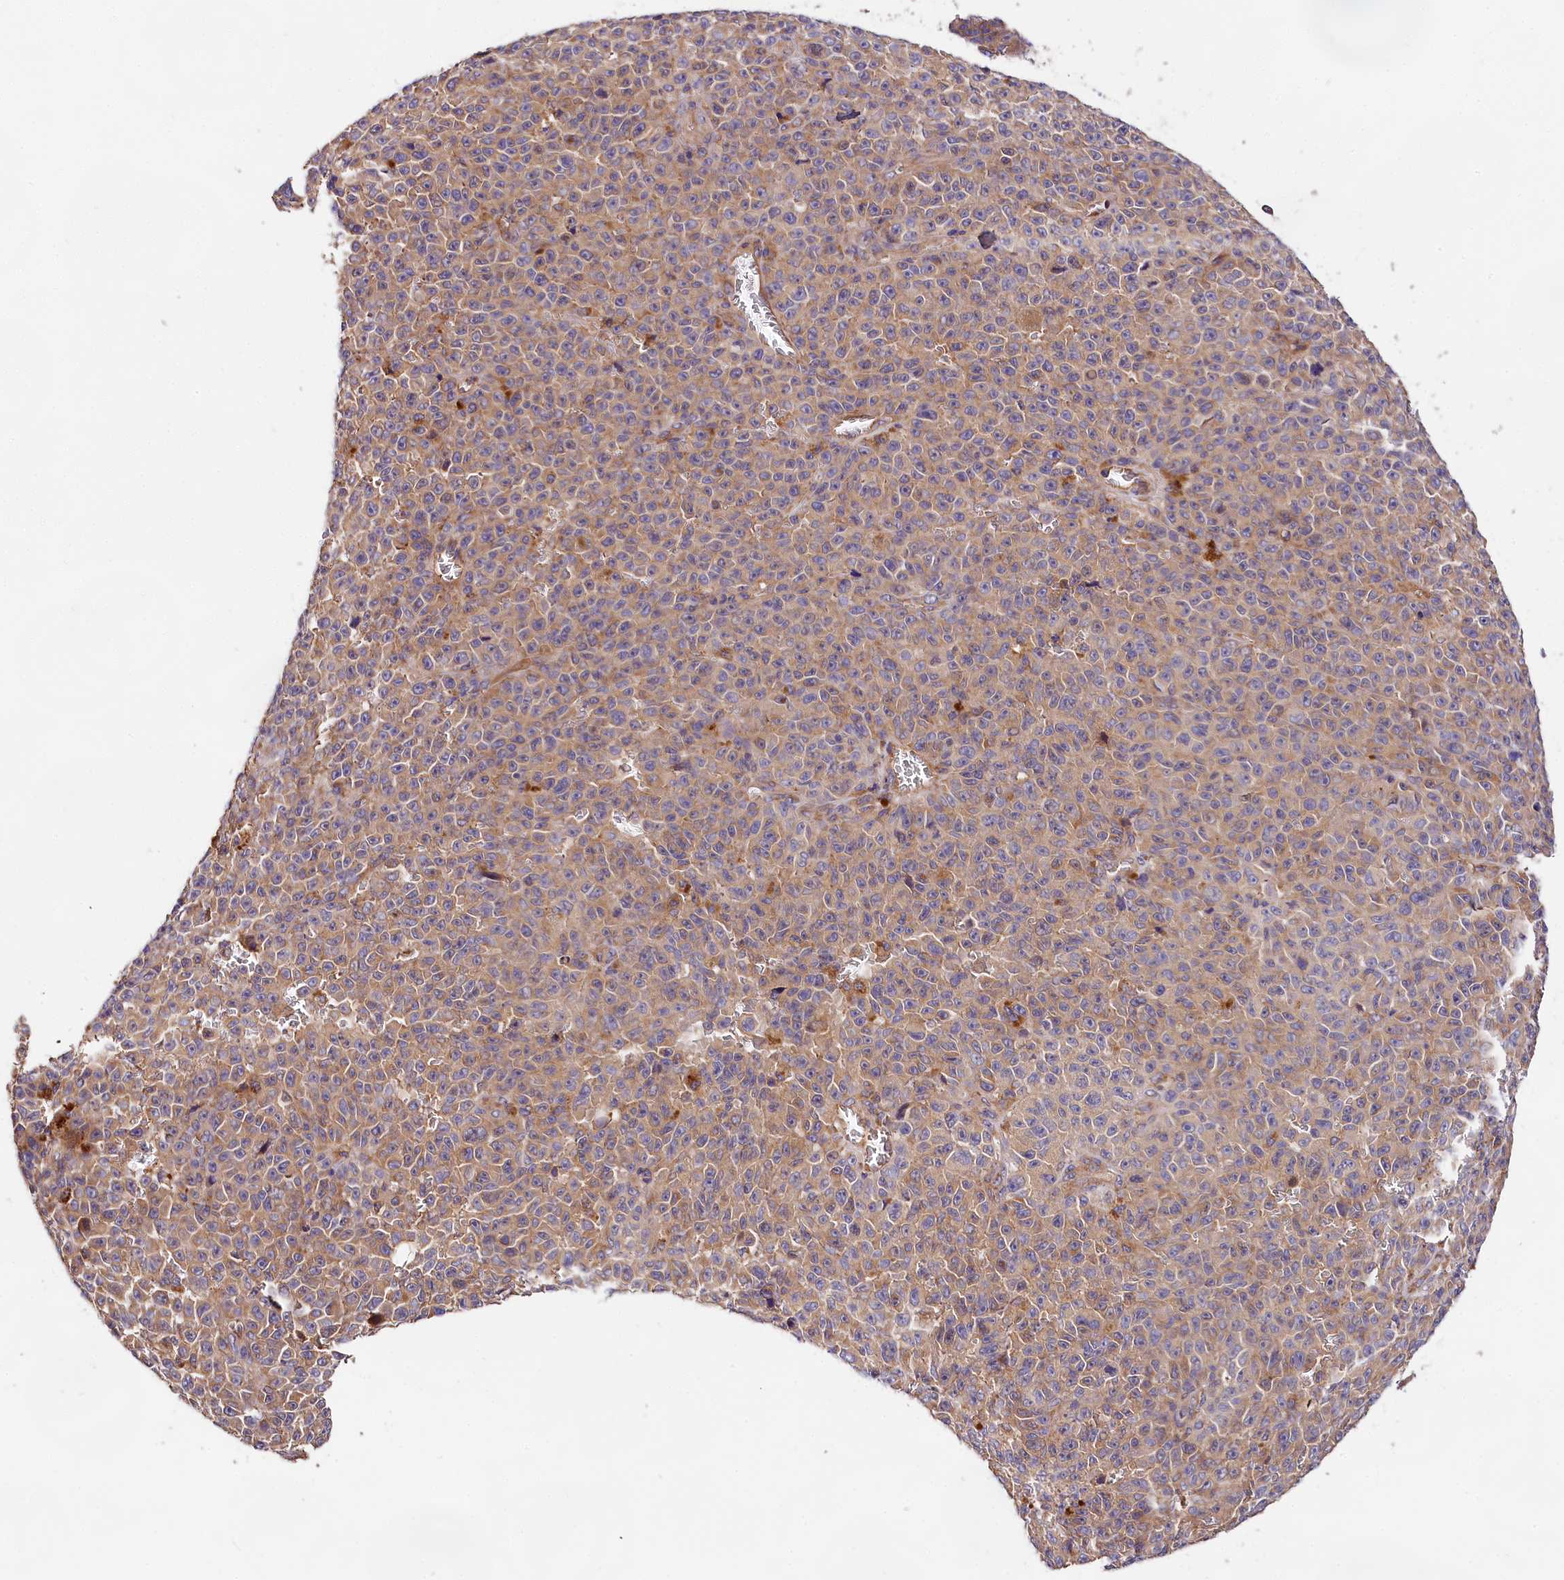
{"staining": {"intensity": "weak", "quantity": ">75%", "location": "cytoplasmic/membranous"}, "tissue": "melanoma", "cell_type": "Tumor cells", "image_type": "cancer", "snomed": [{"axis": "morphology", "description": "Malignant melanoma, NOS"}, {"axis": "topography", "description": "Skin"}], "caption": "Melanoma was stained to show a protein in brown. There is low levels of weak cytoplasmic/membranous staining in about >75% of tumor cells.", "gene": "SPG11", "patient": {"sex": "female", "age": 82}}